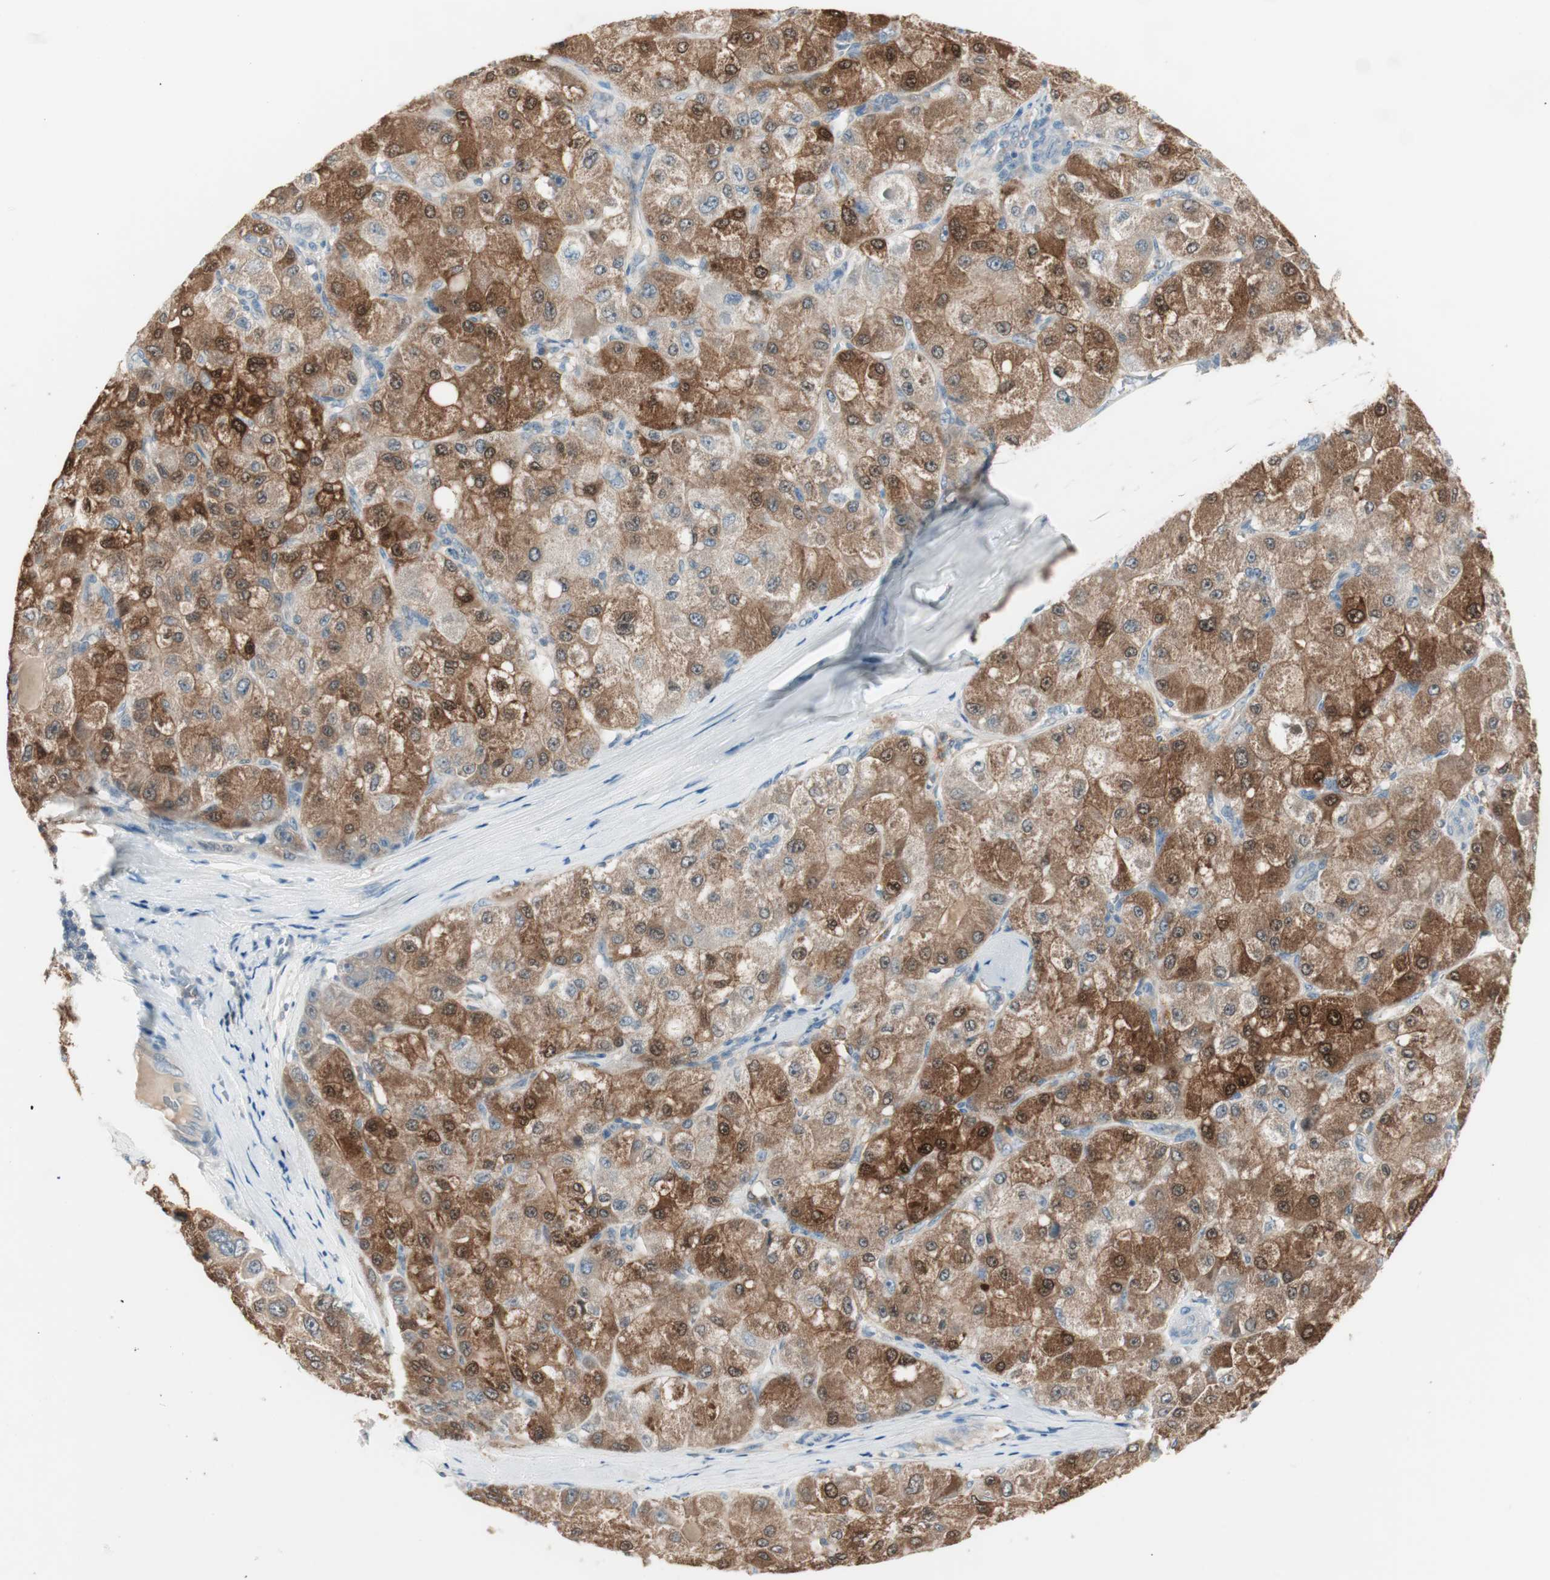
{"staining": {"intensity": "strong", "quantity": "25%-75%", "location": "cytoplasmic/membranous,nuclear"}, "tissue": "liver cancer", "cell_type": "Tumor cells", "image_type": "cancer", "snomed": [{"axis": "morphology", "description": "Carcinoma, Hepatocellular, NOS"}, {"axis": "topography", "description": "Liver"}], "caption": "The micrograph displays staining of liver hepatocellular carcinoma, revealing strong cytoplasmic/membranous and nuclear protein positivity (brown color) within tumor cells.", "gene": "KHK", "patient": {"sex": "male", "age": 80}}